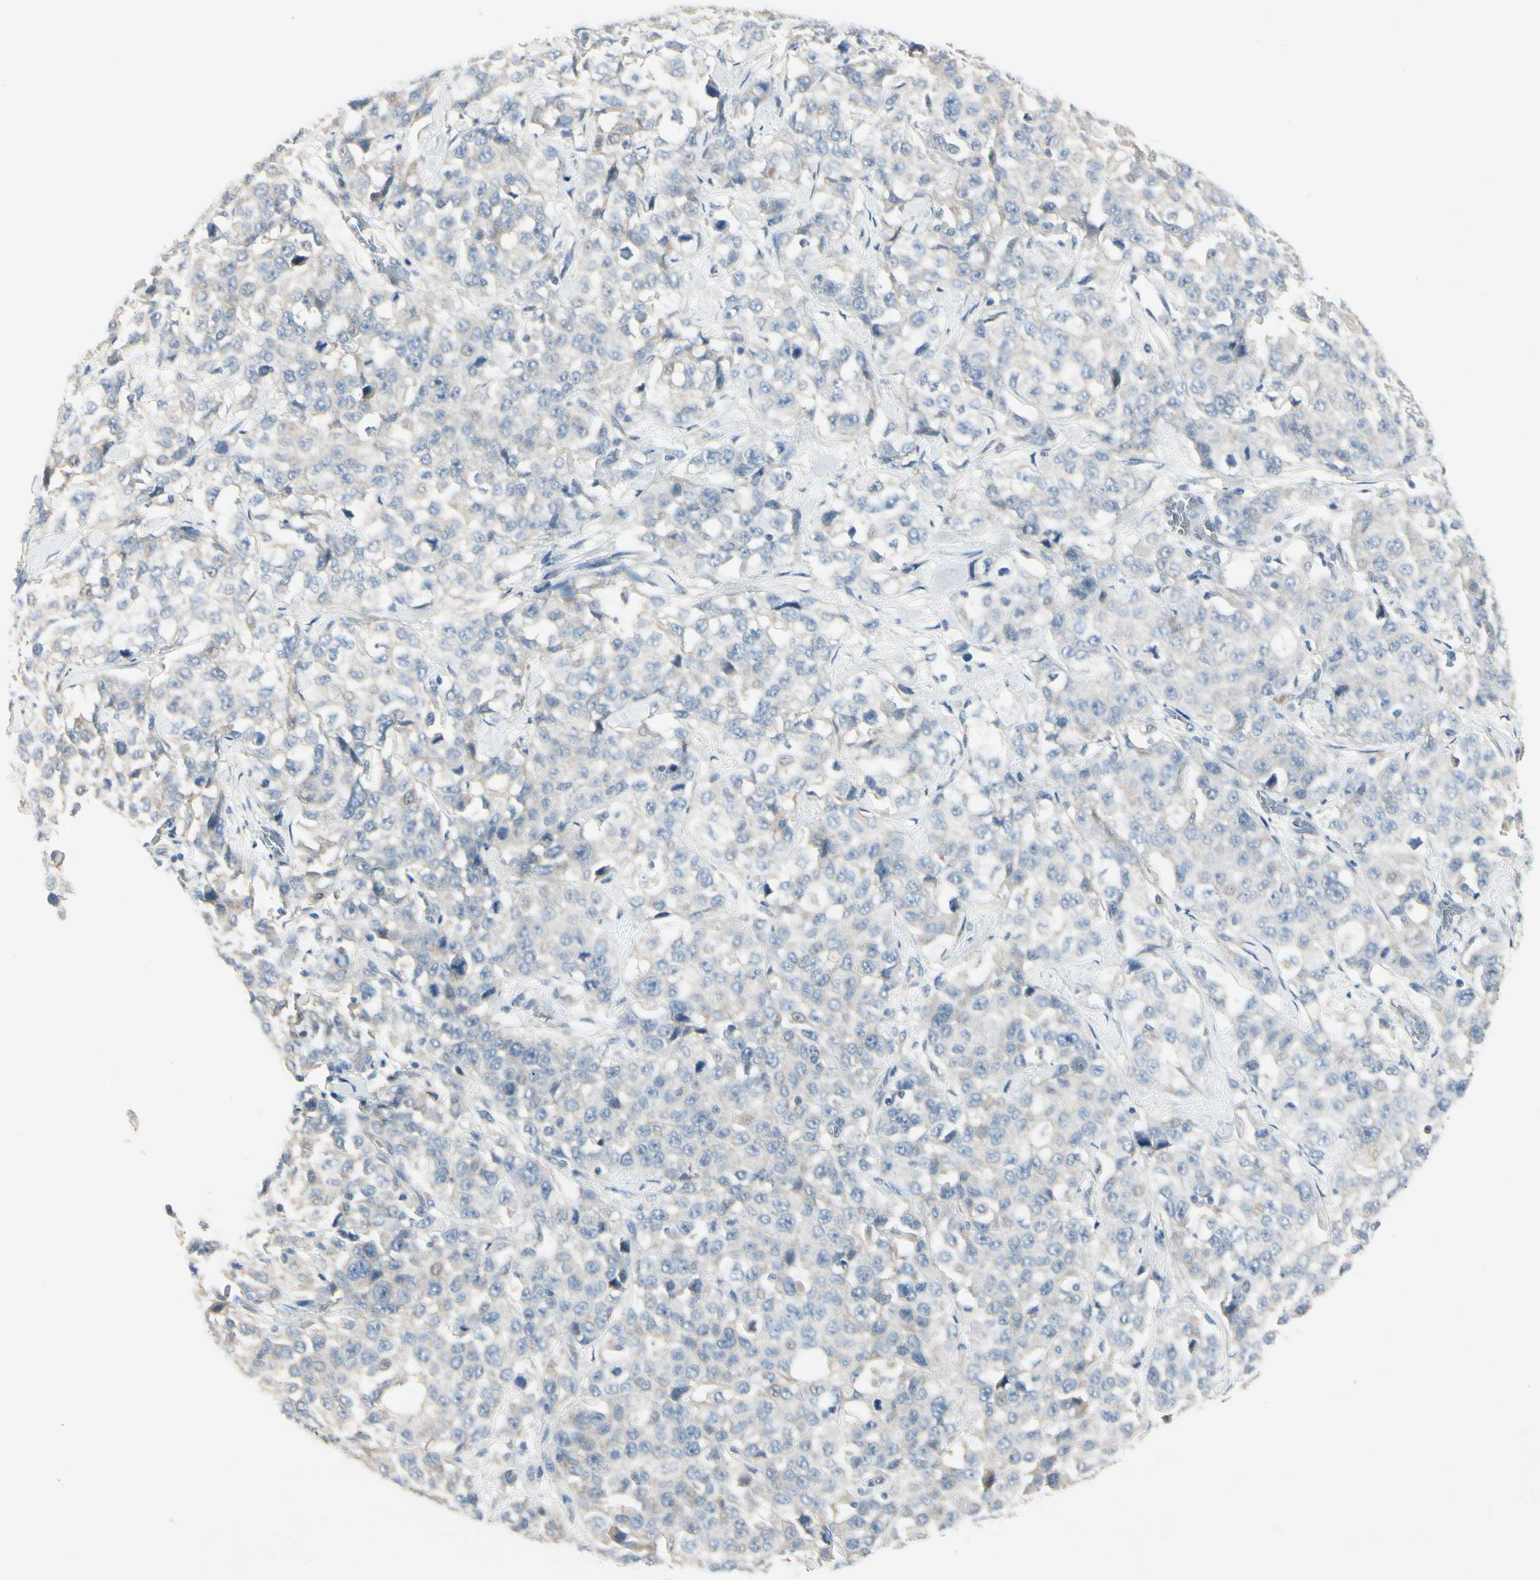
{"staining": {"intensity": "negative", "quantity": "none", "location": "none"}, "tissue": "stomach cancer", "cell_type": "Tumor cells", "image_type": "cancer", "snomed": [{"axis": "morphology", "description": "Normal tissue, NOS"}, {"axis": "morphology", "description": "Adenocarcinoma, NOS"}, {"axis": "topography", "description": "Stomach"}], "caption": "Tumor cells are negative for protein expression in human stomach adenocarcinoma. (DAB immunohistochemistry (IHC) visualized using brightfield microscopy, high magnification).", "gene": "SPINK4", "patient": {"sex": "male", "age": 48}}